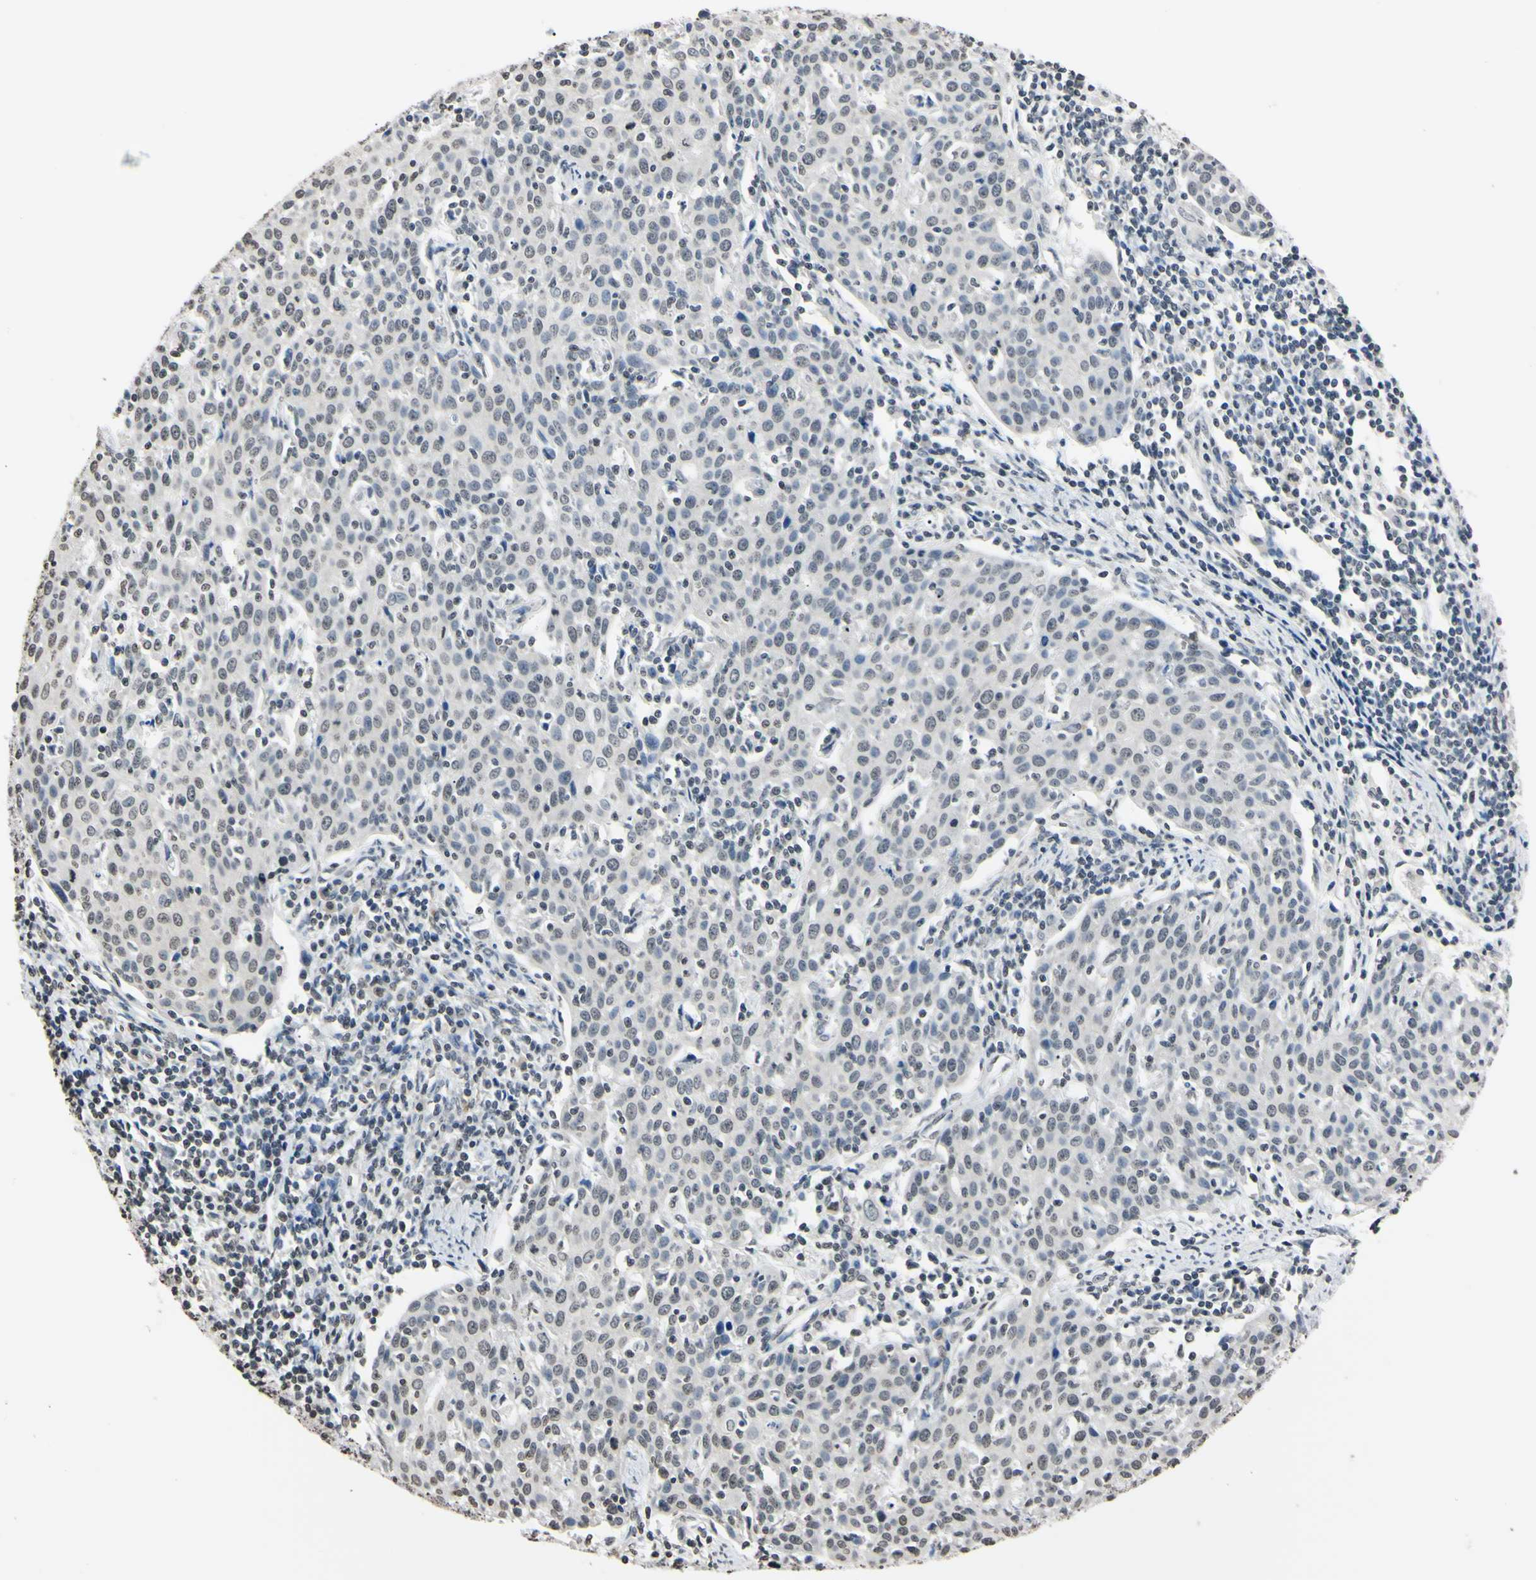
{"staining": {"intensity": "weak", "quantity": "25%-75%", "location": "nuclear"}, "tissue": "cervical cancer", "cell_type": "Tumor cells", "image_type": "cancer", "snomed": [{"axis": "morphology", "description": "Squamous cell carcinoma, NOS"}, {"axis": "topography", "description": "Cervix"}], "caption": "This micrograph displays IHC staining of human cervical squamous cell carcinoma, with low weak nuclear expression in about 25%-75% of tumor cells.", "gene": "CDC45", "patient": {"sex": "female", "age": 38}}